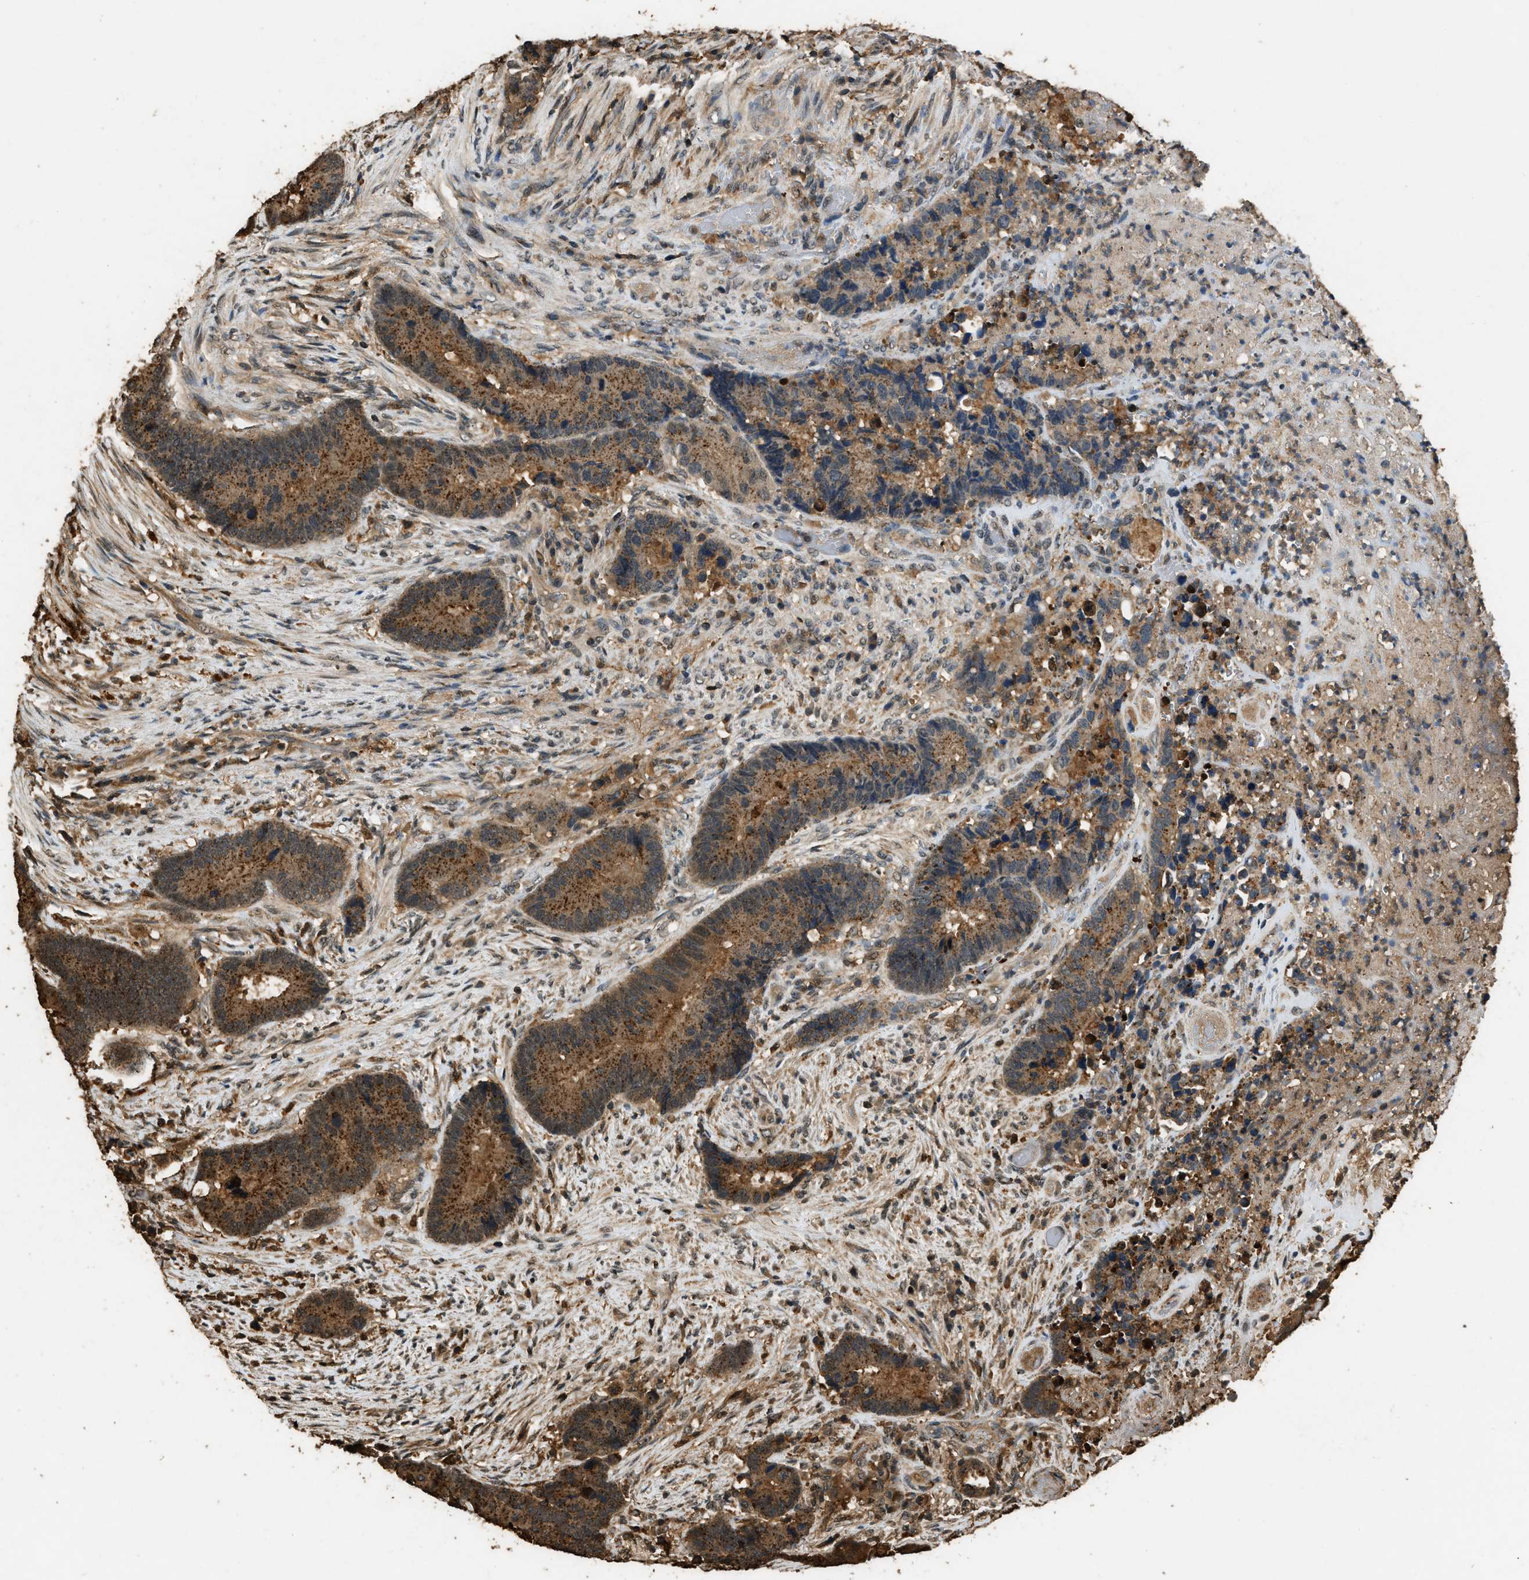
{"staining": {"intensity": "moderate", "quantity": ">75%", "location": "cytoplasmic/membranous"}, "tissue": "colorectal cancer", "cell_type": "Tumor cells", "image_type": "cancer", "snomed": [{"axis": "morphology", "description": "Adenocarcinoma, NOS"}, {"axis": "topography", "description": "Rectum"}], "caption": "Colorectal cancer (adenocarcinoma) stained for a protein shows moderate cytoplasmic/membranous positivity in tumor cells.", "gene": "RAP2A", "patient": {"sex": "female", "age": 89}}